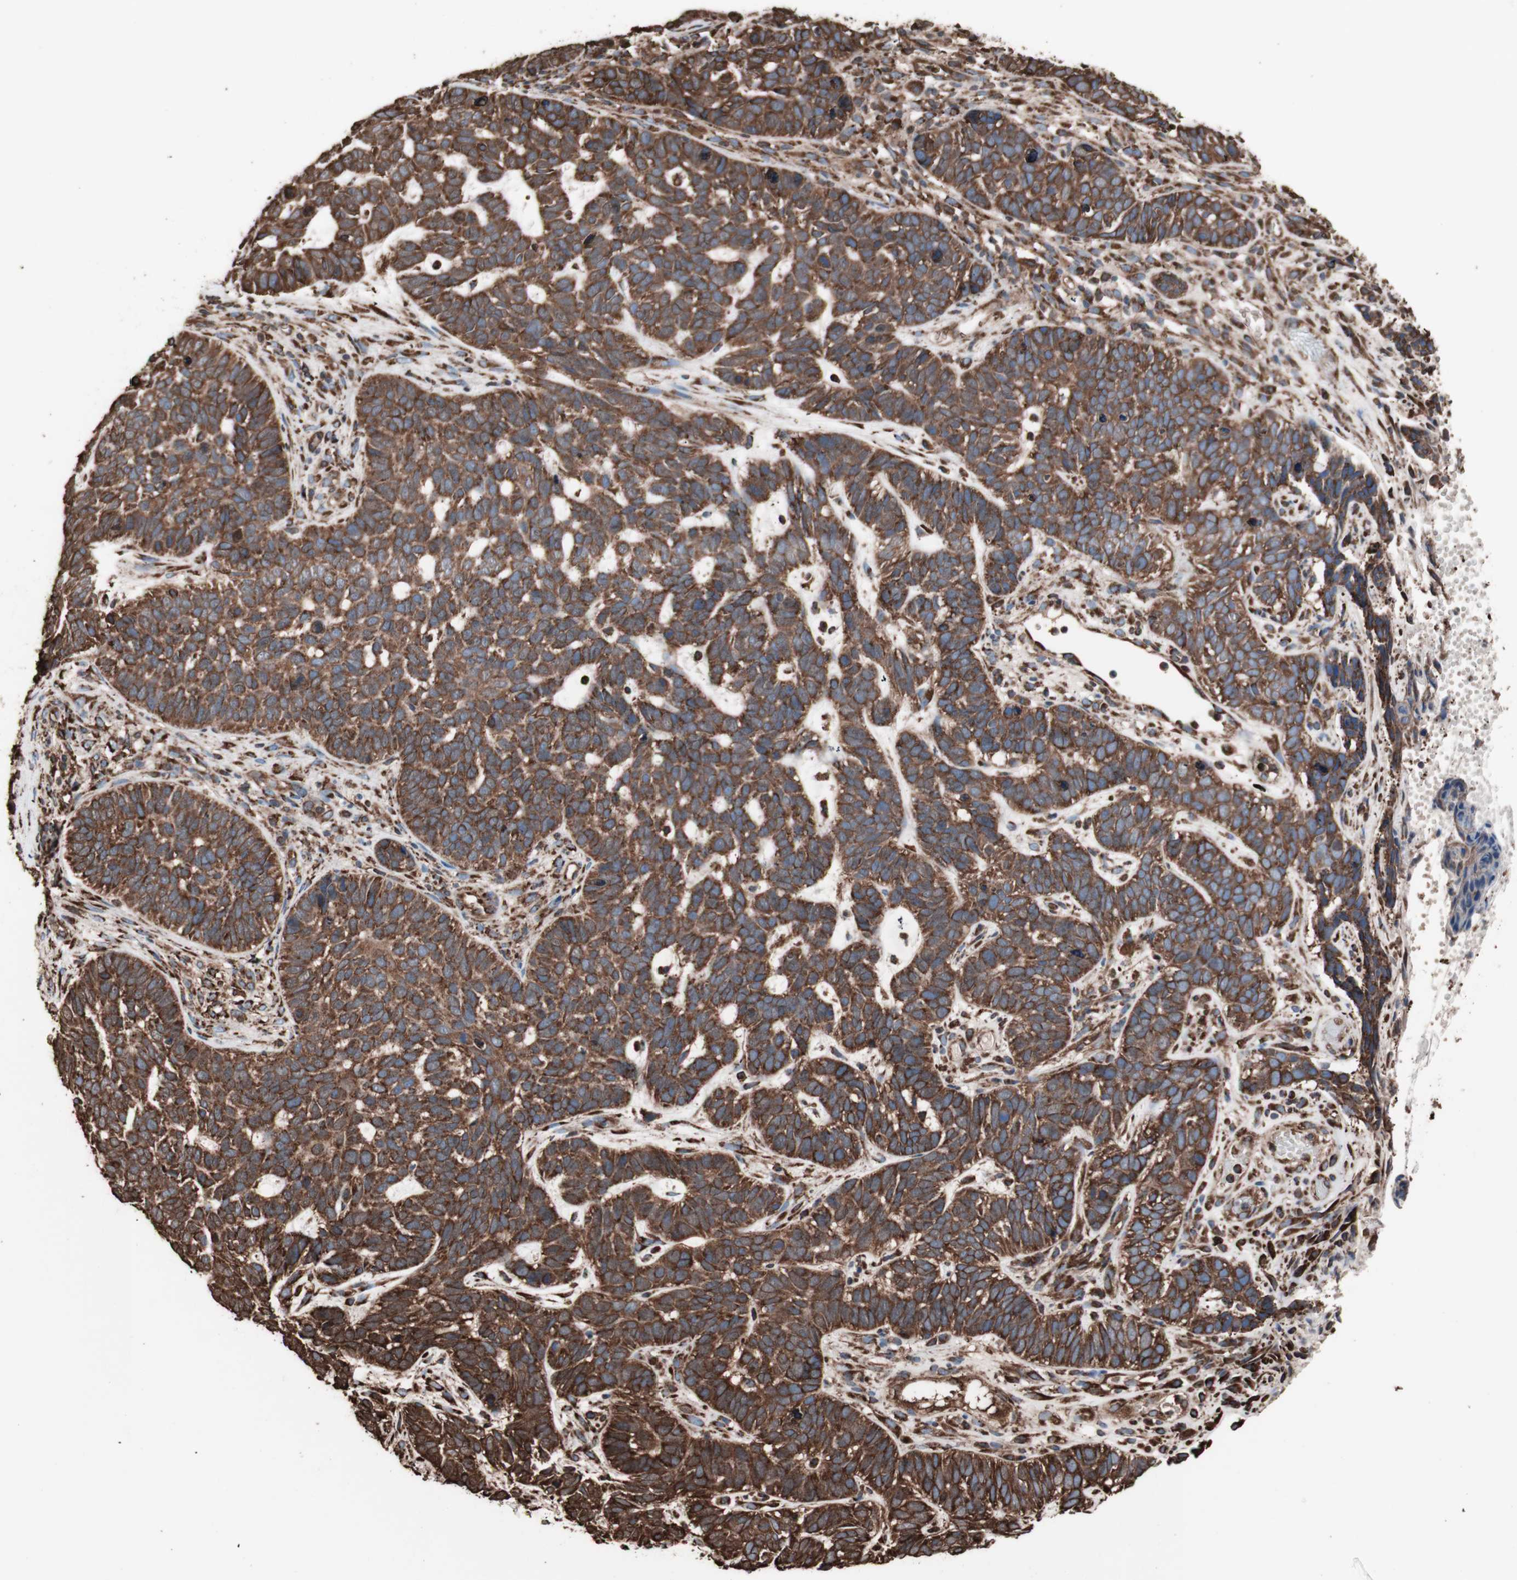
{"staining": {"intensity": "strong", "quantity": ">75%", "location": "cytoplasmic/membranous"}, "tissue": "skin cancer", "cell_type": "Tumor cells", "image_type": "cancer", "snomed": [{"axis": "morphology", "description": "Basal cell carcinoma"}, {"axis": "topography", "description": "Skin"}], "caption": "A brown stain highlights strong cytoplasmic/membranous expression of a protein in human basal cell carcinoma (skin) tumor cells.", "gene": "HSP90B1", "patient": {"sex": "male", "age": 87}}